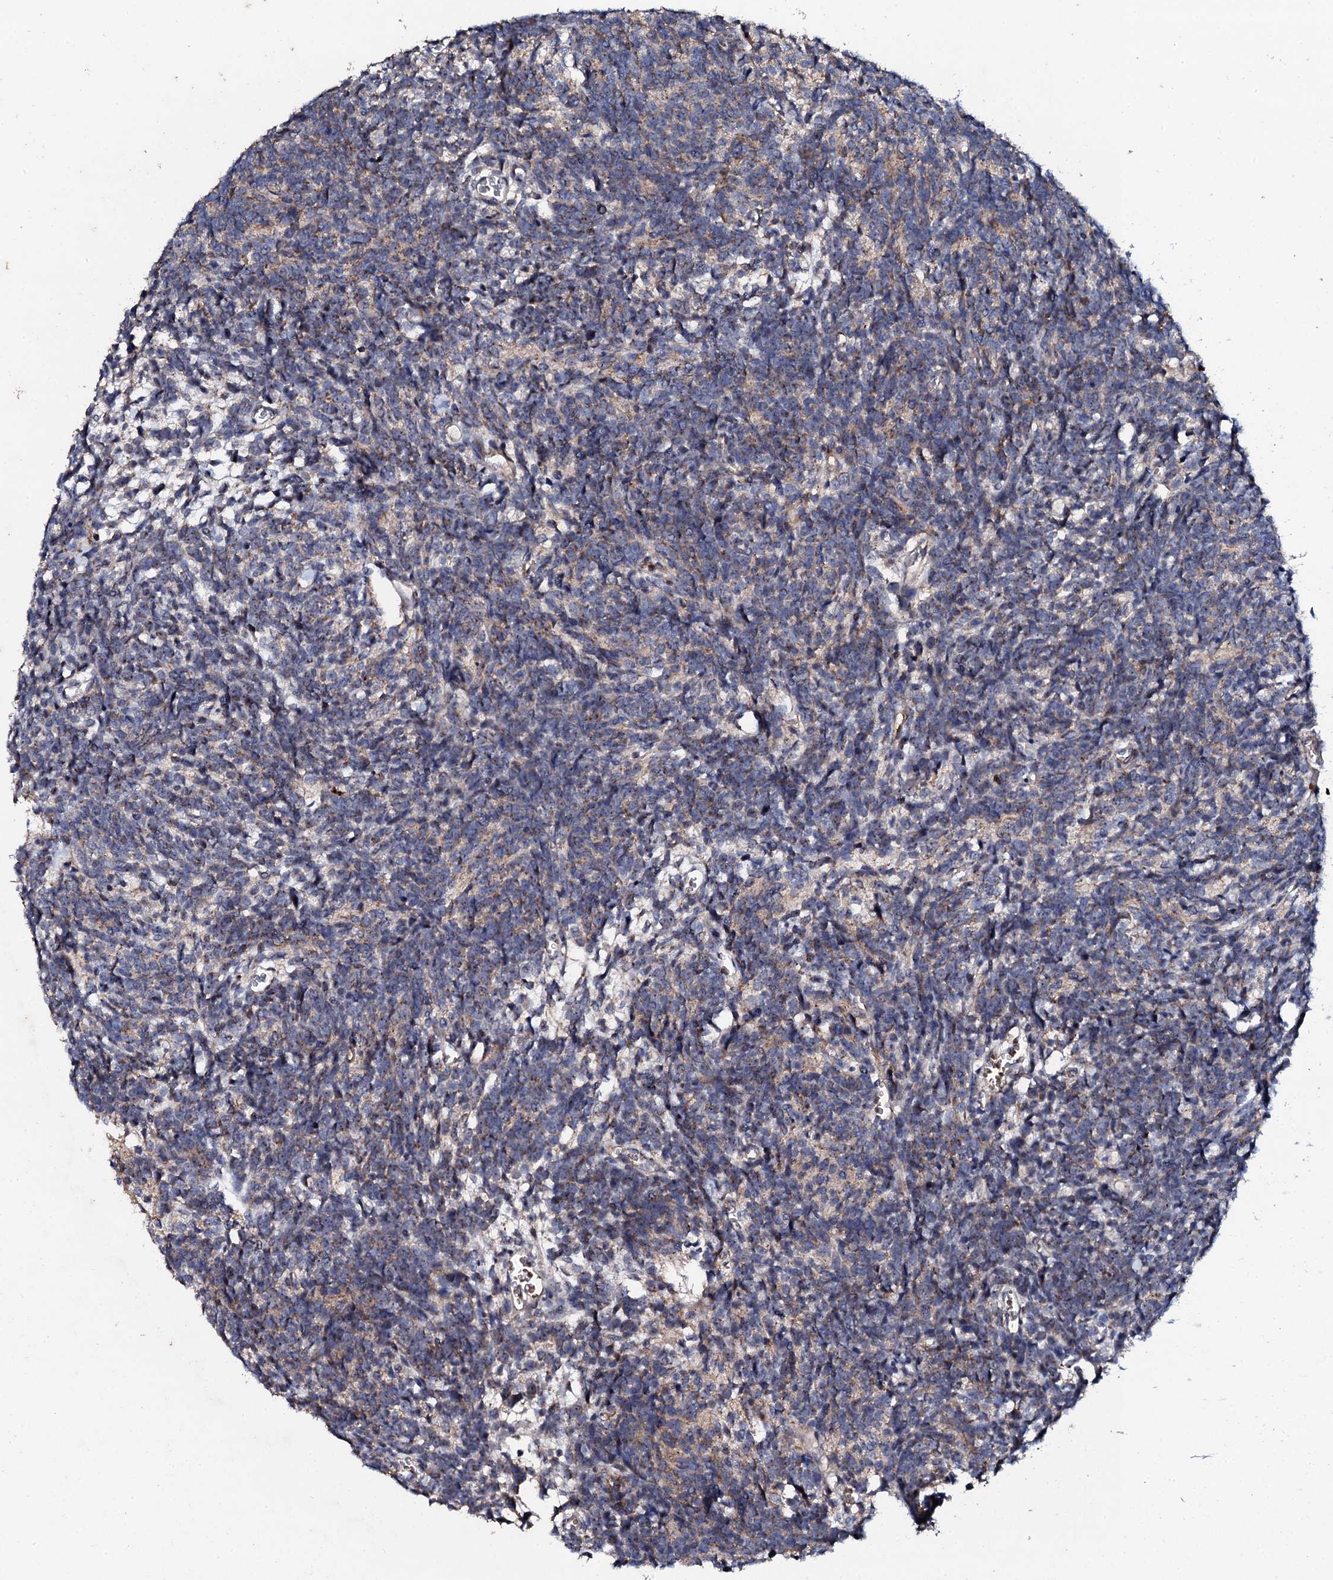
{"staining": {"intensity": "weak", "quantity": "<25%", "location": "cytoplasmic/membranous"}, "tissue": "glioma", "cell_type": "Tumor cells", "image_type": "cancer", "snomed": [{"axis": "morphology", "description": "Glioma, malignant, Low grade"}, {"axis": "topography", "description": "Brain"}], "caption": "The photomicrograph displays no significant expression in tumor cells of malignant low-grade glioma.", "gene": "GTPBP4", "patient": {"sex": "female", "age": 1}}